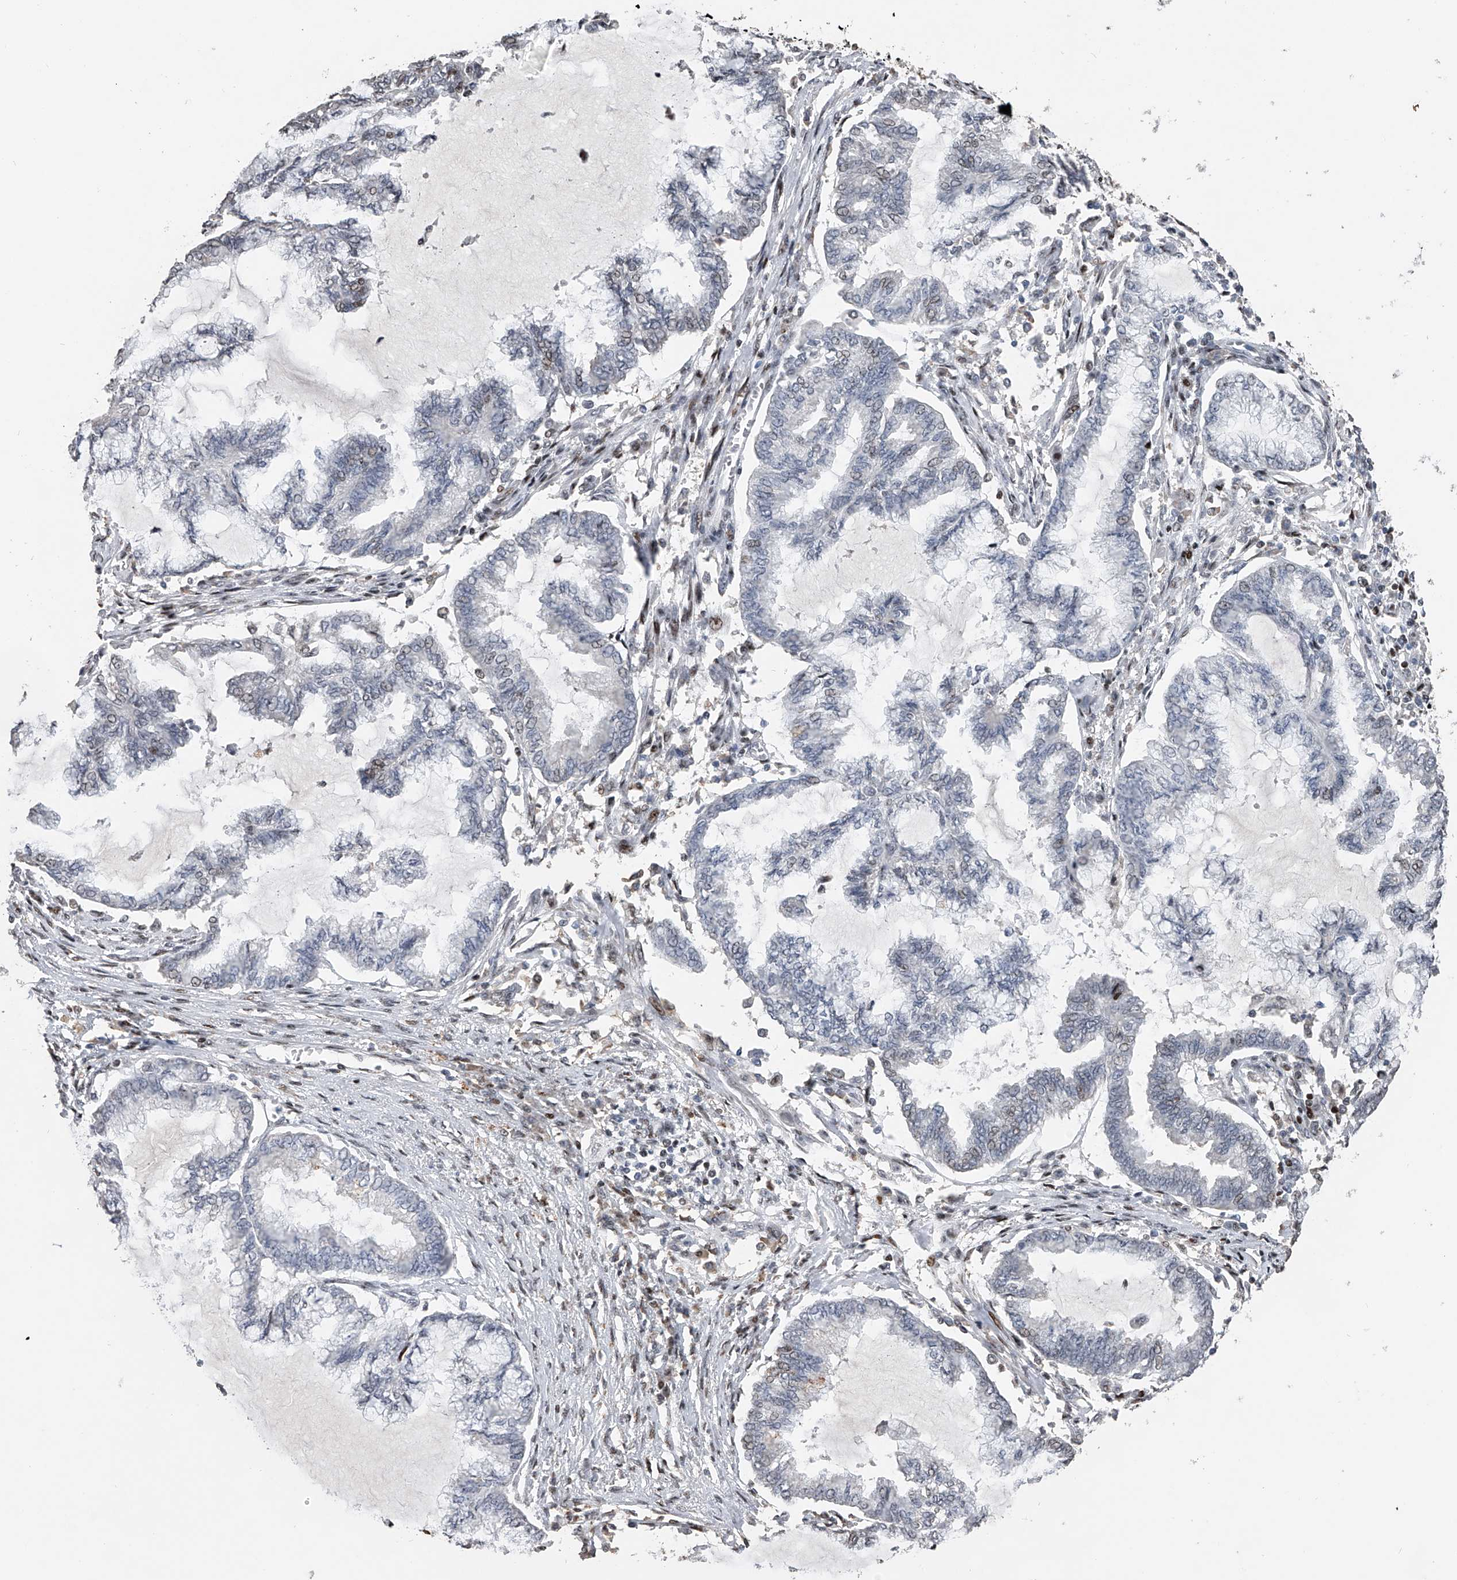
{"staining": {"intensity": "negative", "quantity": "none", "location": "none"}, "tissue": "endometrial cancer", "cell_type": "Tumor cells", "image_type": "cancer", "snomed": [{"axis": "morphology", "description": "Adenocarcinoma, NOS"}, {"axis": "topography", "description": "Endometrium"}], "caption": "Protein analysis of endometrial adenocarcinoma exhibits no significant staining in tumor cells.", "gene": "RWDD2A", "patient": {"sex": "female", "age": 86}}